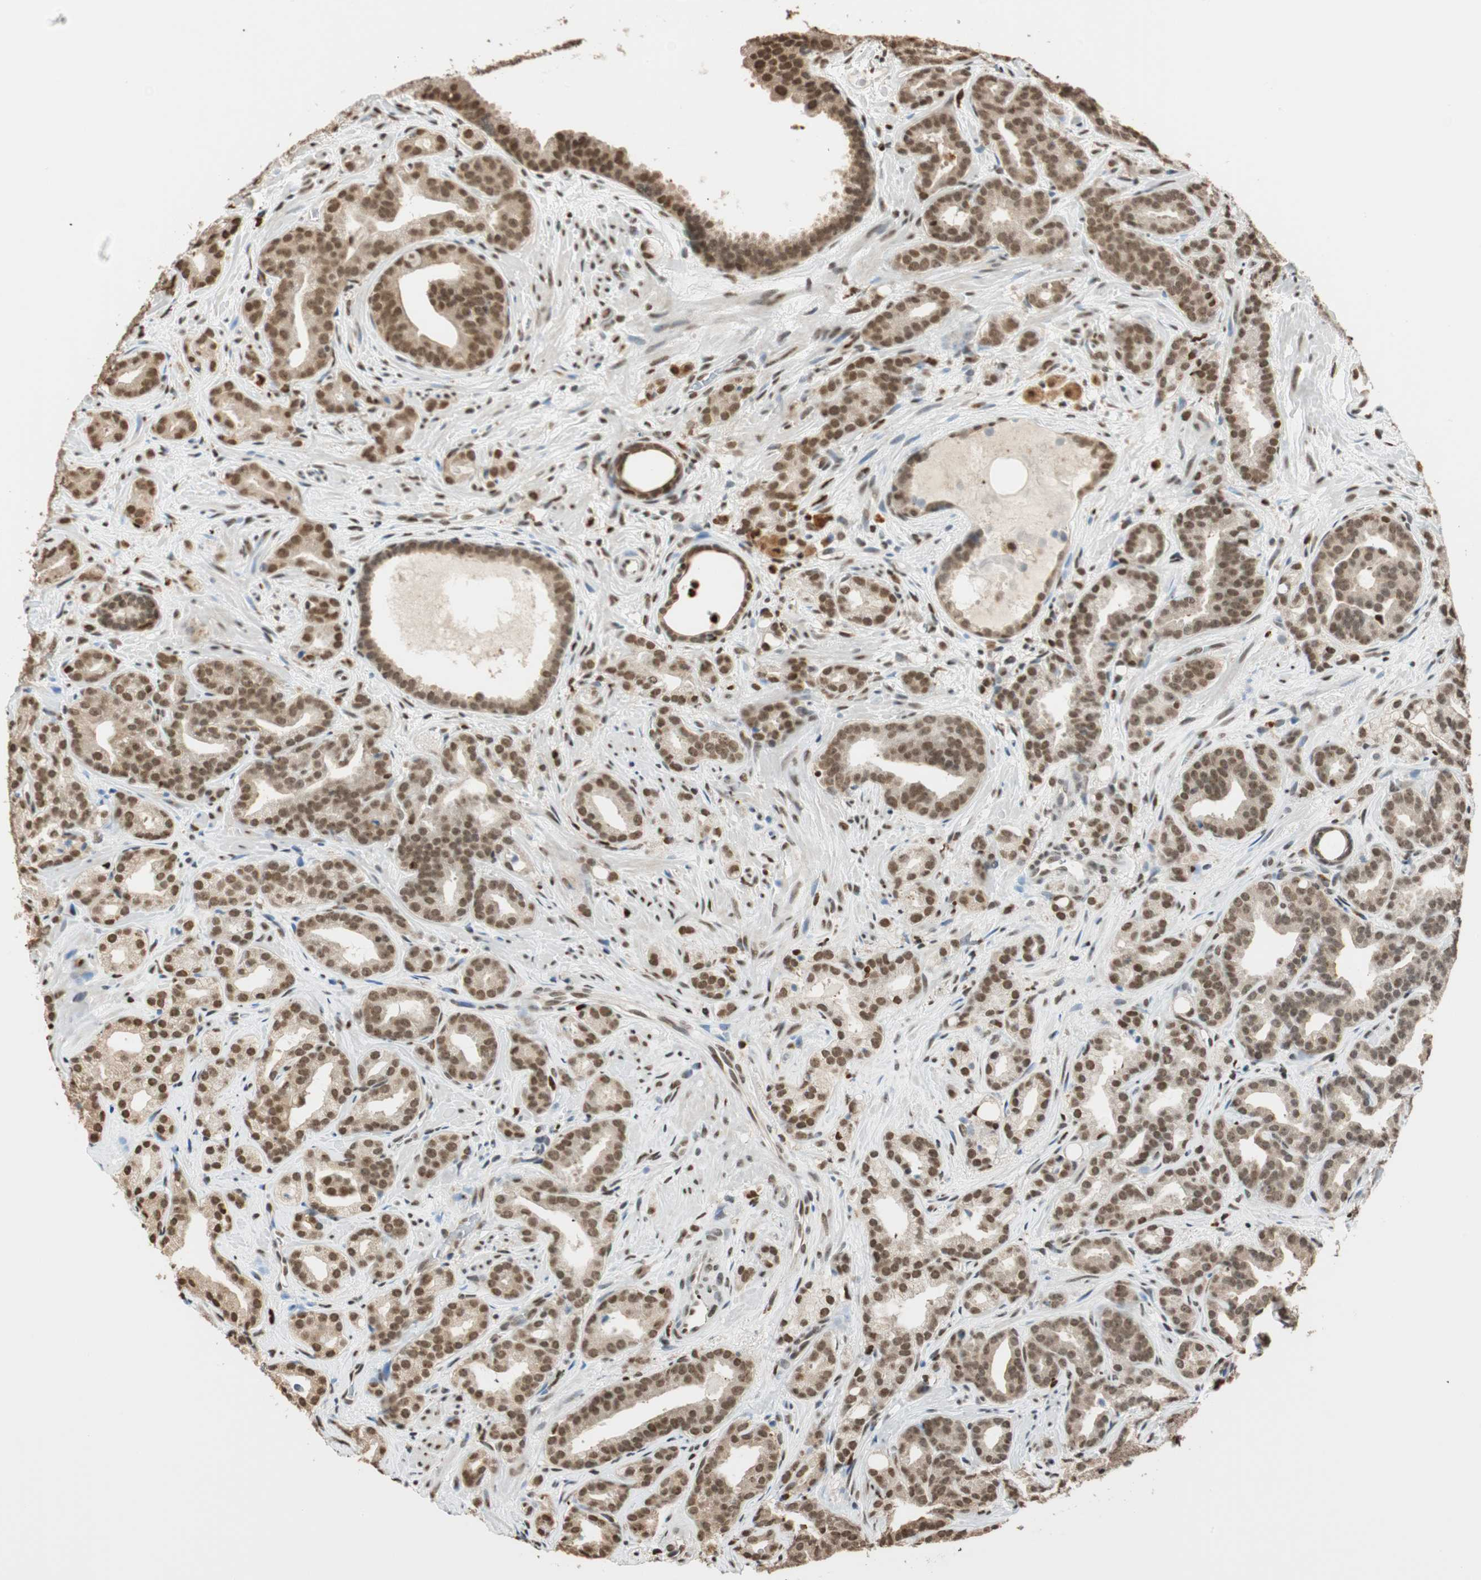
{"staining": {"intensity": "moderate", "quantity": ">75%", "location": "cytoplasmic/membranous,nuclear"}, "tissue": "prostate cancer", "cell_type": "Tumor cells", "image_type": "cancer", "snomed": [{"axis": "morphology", "description": "Adenocarcinoma, Low grade"}, {"axis": "topography", "description": "Prostate"}], "caption": "Protein analysis of prostate cancer tissue shows moderate cytoplasmic/membranous and nuclear staining in about >75% of tumor cells.", "gene": "FANCG", "patient": {"sex": "male", "age": 63}}